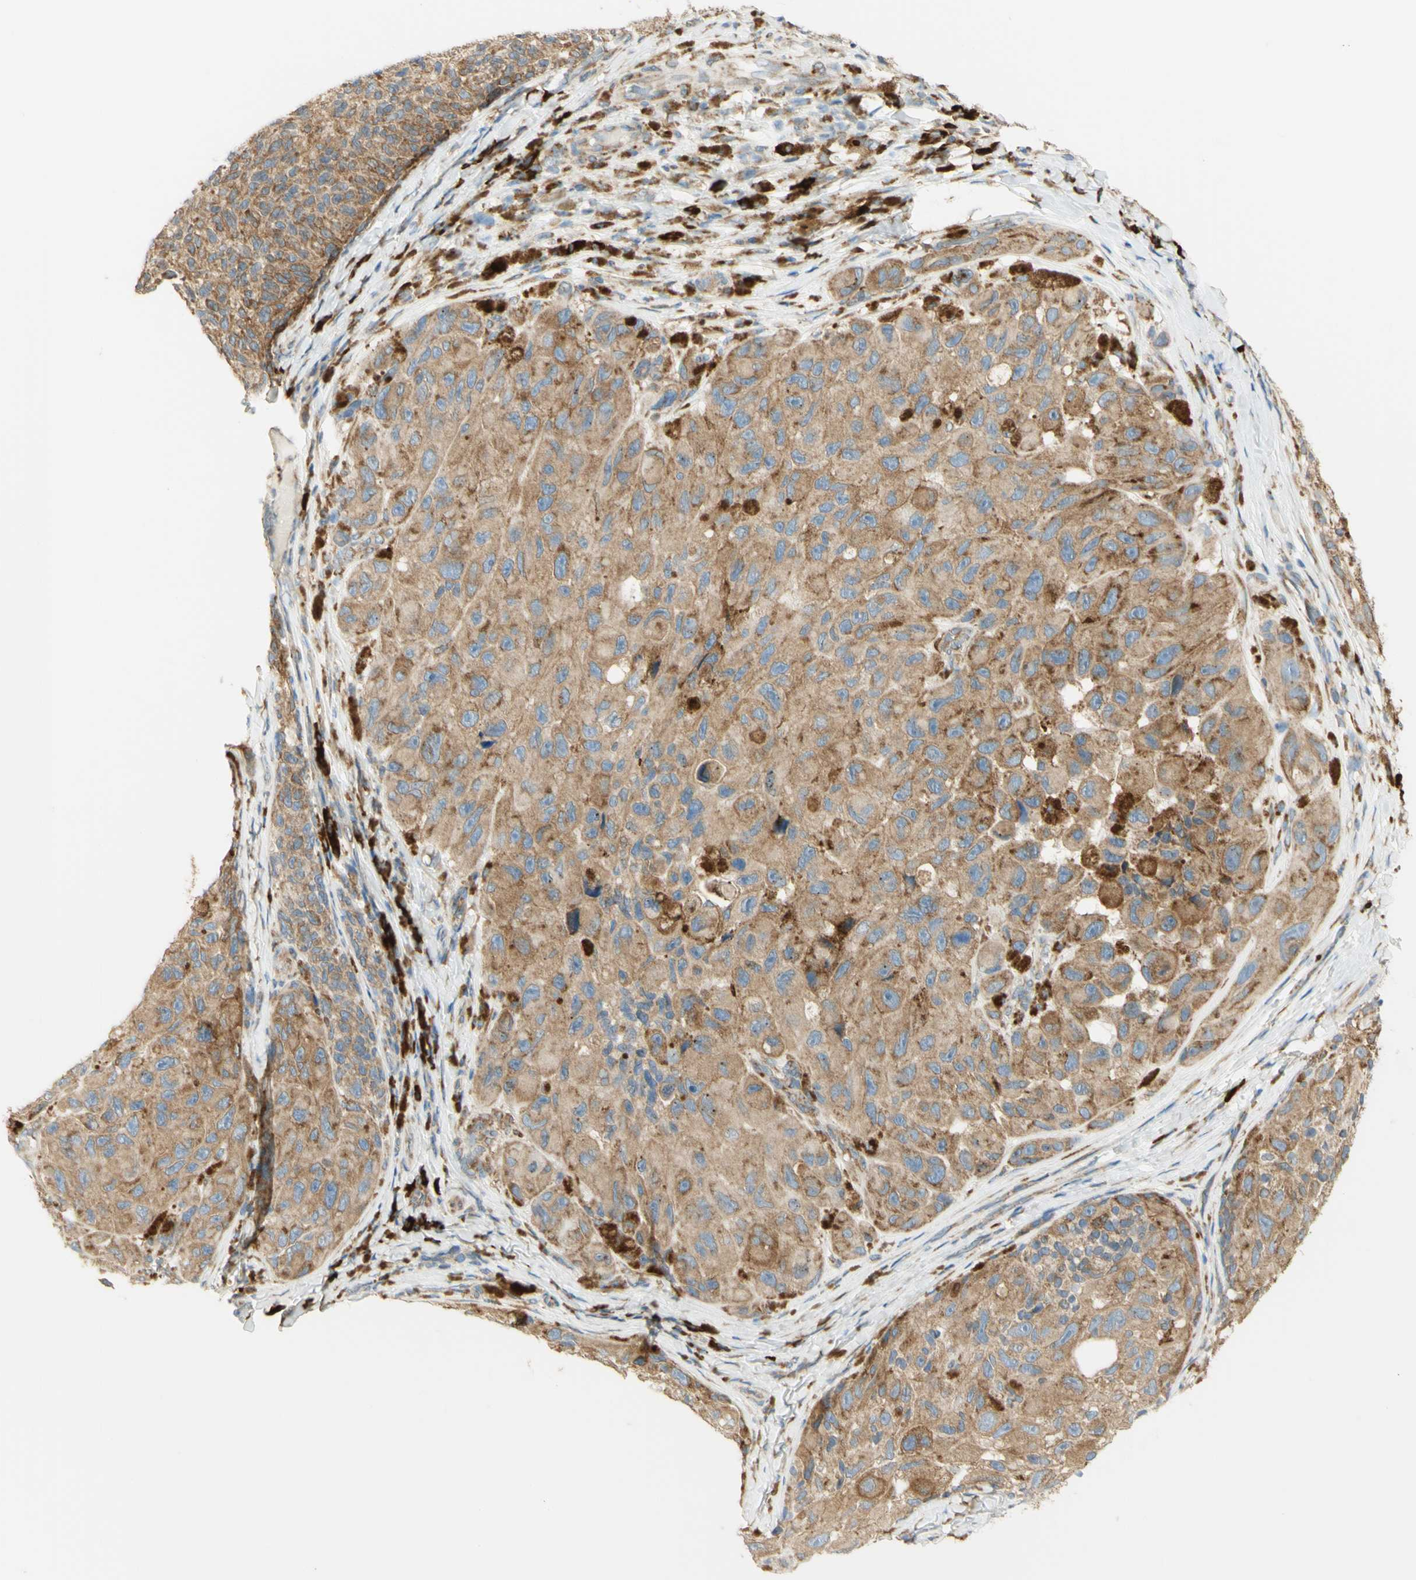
{"staining": {"intensity": "moderate", "quantity": ">75%", "location": "cytoplasmic/membranous"}, "tissue": "melanoma", "cell_type": "Tumor cells", "image_type": "cancer", "snomed": [{"axis": "morphology", "description": "Malignant melanoma, NOS"}, {"axis": "topography", "description": "Skin"}], "caption": "There is medium levels of moderate cytoplasmic/membranous staining in tumor cells of melanoma, as demonstrated by immunohistochemical staining (brown color).", "gene": "MANF", "patient": {"sex": "female", "age": 73}}